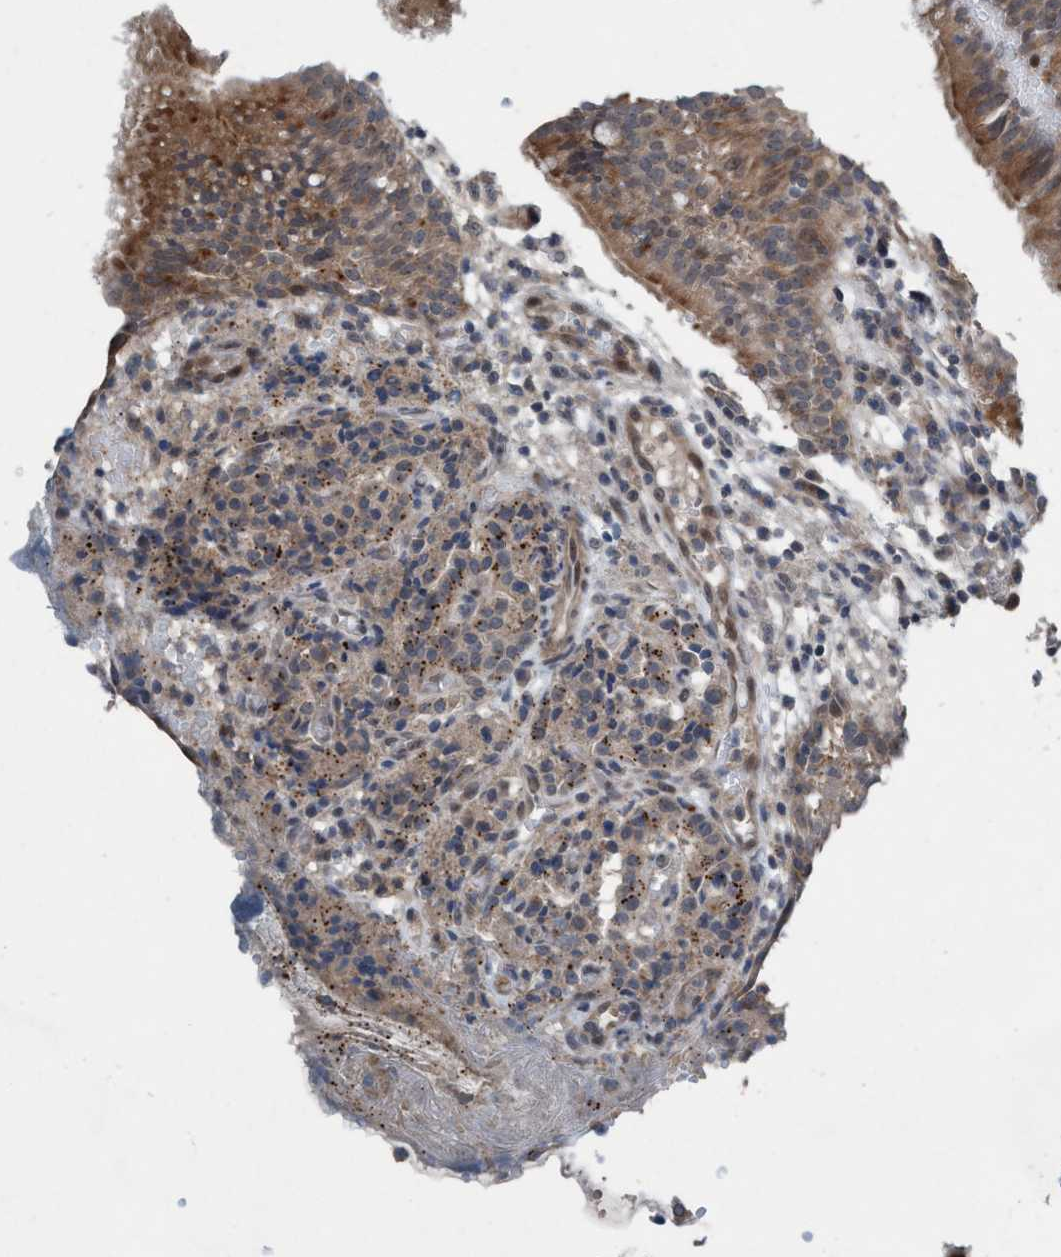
{"staining": {"intensity": "moderate", "quantity": ">75%", "location": "cytoplasmic/membranous"}, "tissue": "carcinoid", "cell_type": "Tumor cells", "image_type": "cancer", "snomed": [{"axis": "morphology", "description": "Carcinoid, malignant, NOS"}, {"axis": "topography", "description": "Lung"}], "caption": "Tumor cells show moderate cytoplasmic/membranous staining in about >75% of cells in malignant carcinoid.", "gene": "NISCH", "patient": {"sex": "male", "age": 30}}